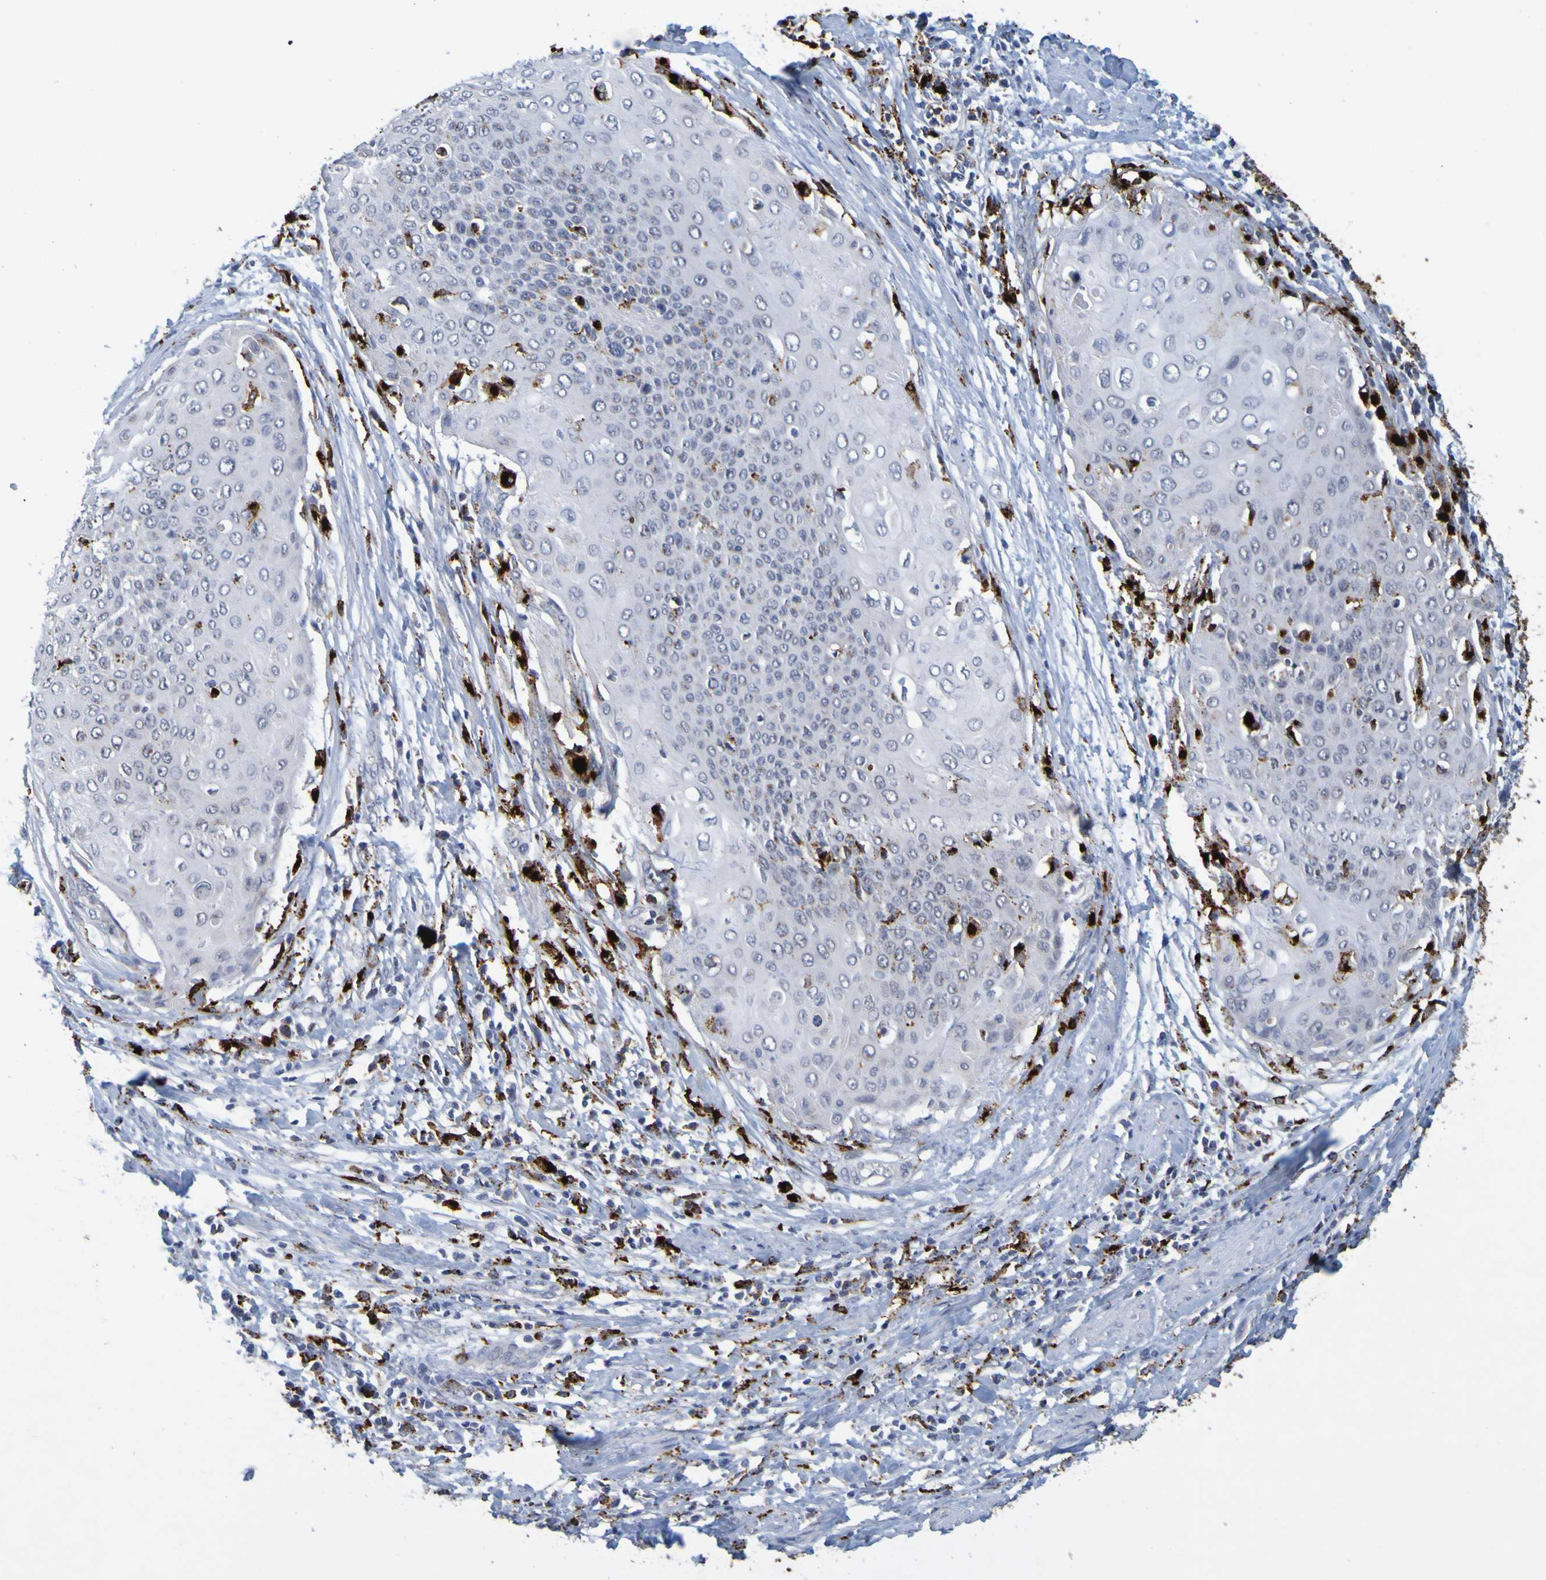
{"staining": {"intensity": "negative", "quantity": "none", "location": "none"}, "tissue": "cervical cancer", "cell_type": "Tumor cells", "image_type": "cancer", "snomed": [{"axis": "morphology", "description": "Squamous cell carcinoma, NOS"}, {"axis": "topography", "description": "Cervix"}], "caption": "Image shows no protein positivity in tumor cells of cervical squamous cell carcinoma tissue.", "gene": "TPH1", "patient": {"sex": "female", "age": 39}}